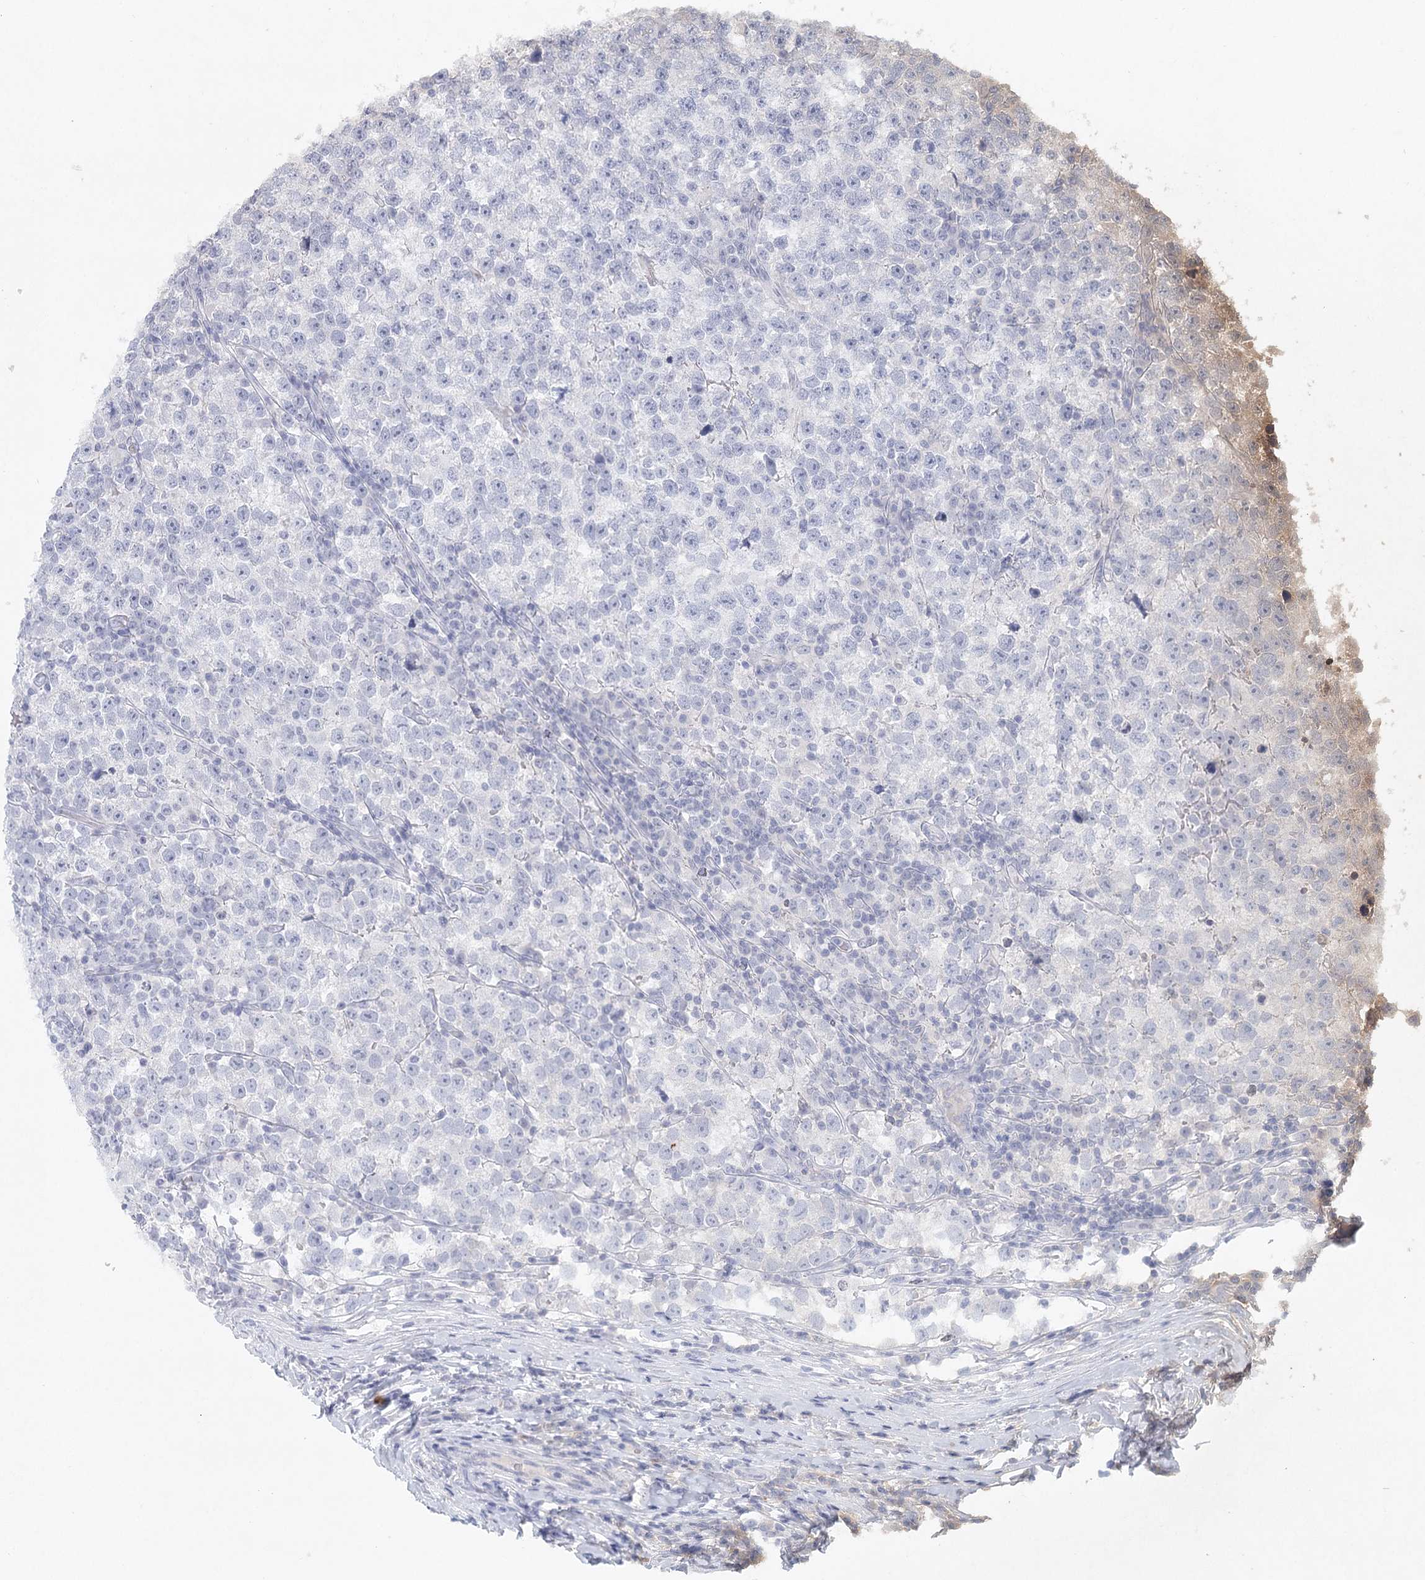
{"staining": {"intensity": "negative", "quantity": "none", "location": "none"}, "tissue": "testis cancer", "cell_type": "Tumor cells", "image_type": "cancer", "snomed": [{"axis": "morphology", "description": "Normal tissue, NOS"}, {"axis": "morphology", "description": "Seminoma, NOS"}, {"axis": "topography", "description": "Testis"}], "caption": "Tumor cells show no significant protein staining in seminoma (testis). The staining is performed using DAB brown chromogen with nuclei counter-stained in using hematoxylin.", "gene": "ARSI", "patient": {"sex": "male", "age": 43}}